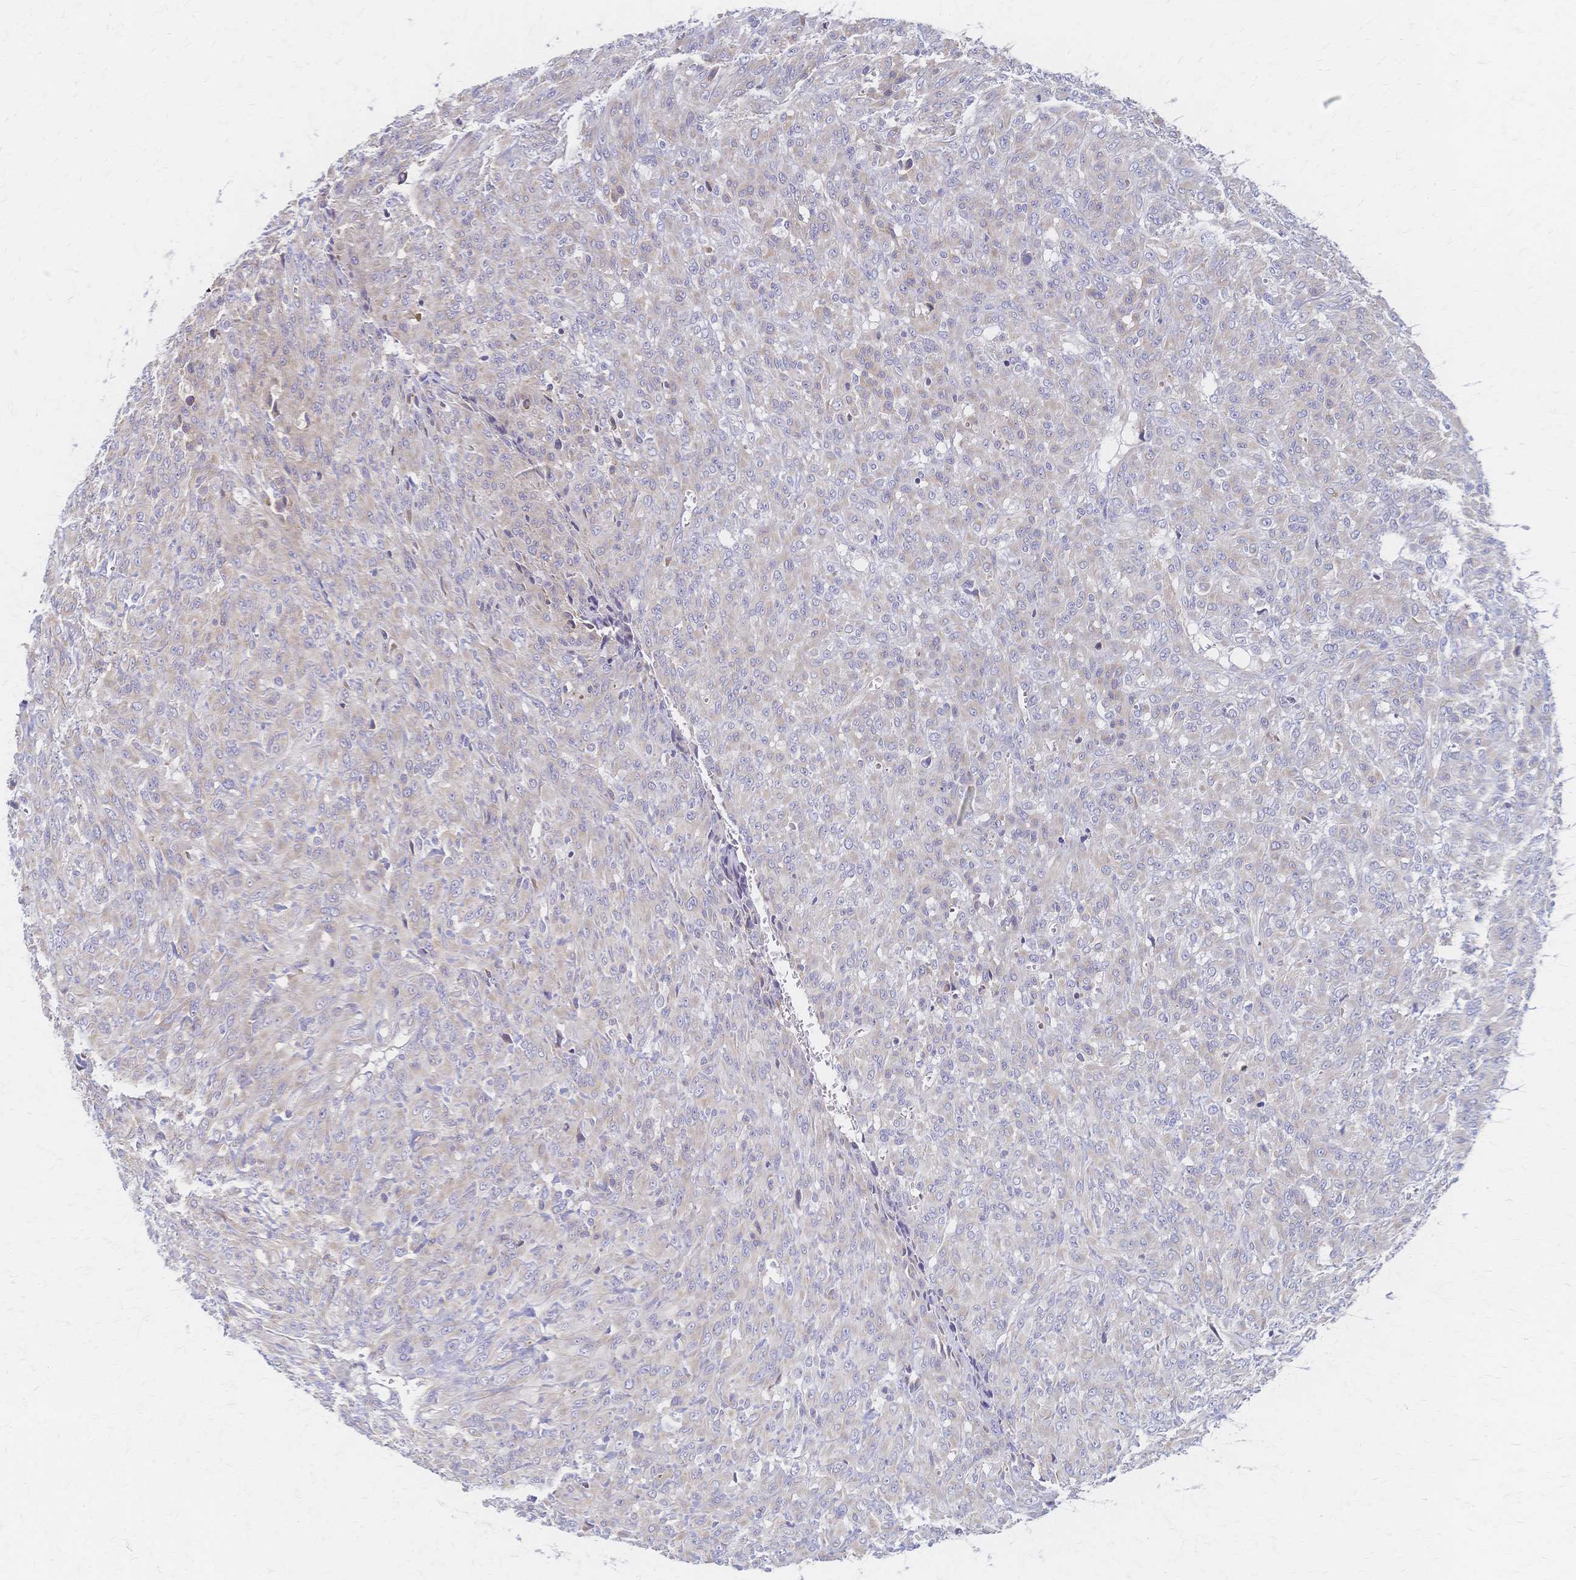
{"staining": {"intensity": "negative", "quantity": "none", "location": "none"}, "tissue": "renal cancer", "cell_type": "Tumor cells", "image_type": "cancer", "snomed": [{"axis": "morphology", "description": "Adenocarcinoma, NOS"}, {"axis": "topography", "description": "Kidney"}], "caption": "An immunohistochemistry (IHC) histopathology image of adenocarcinoma (renal) is shown. There is no staining in tumor cells of adenocarcinoma (renal).", "gene": "CYB5A", "patient": {"sex": "male", "age": 58}}